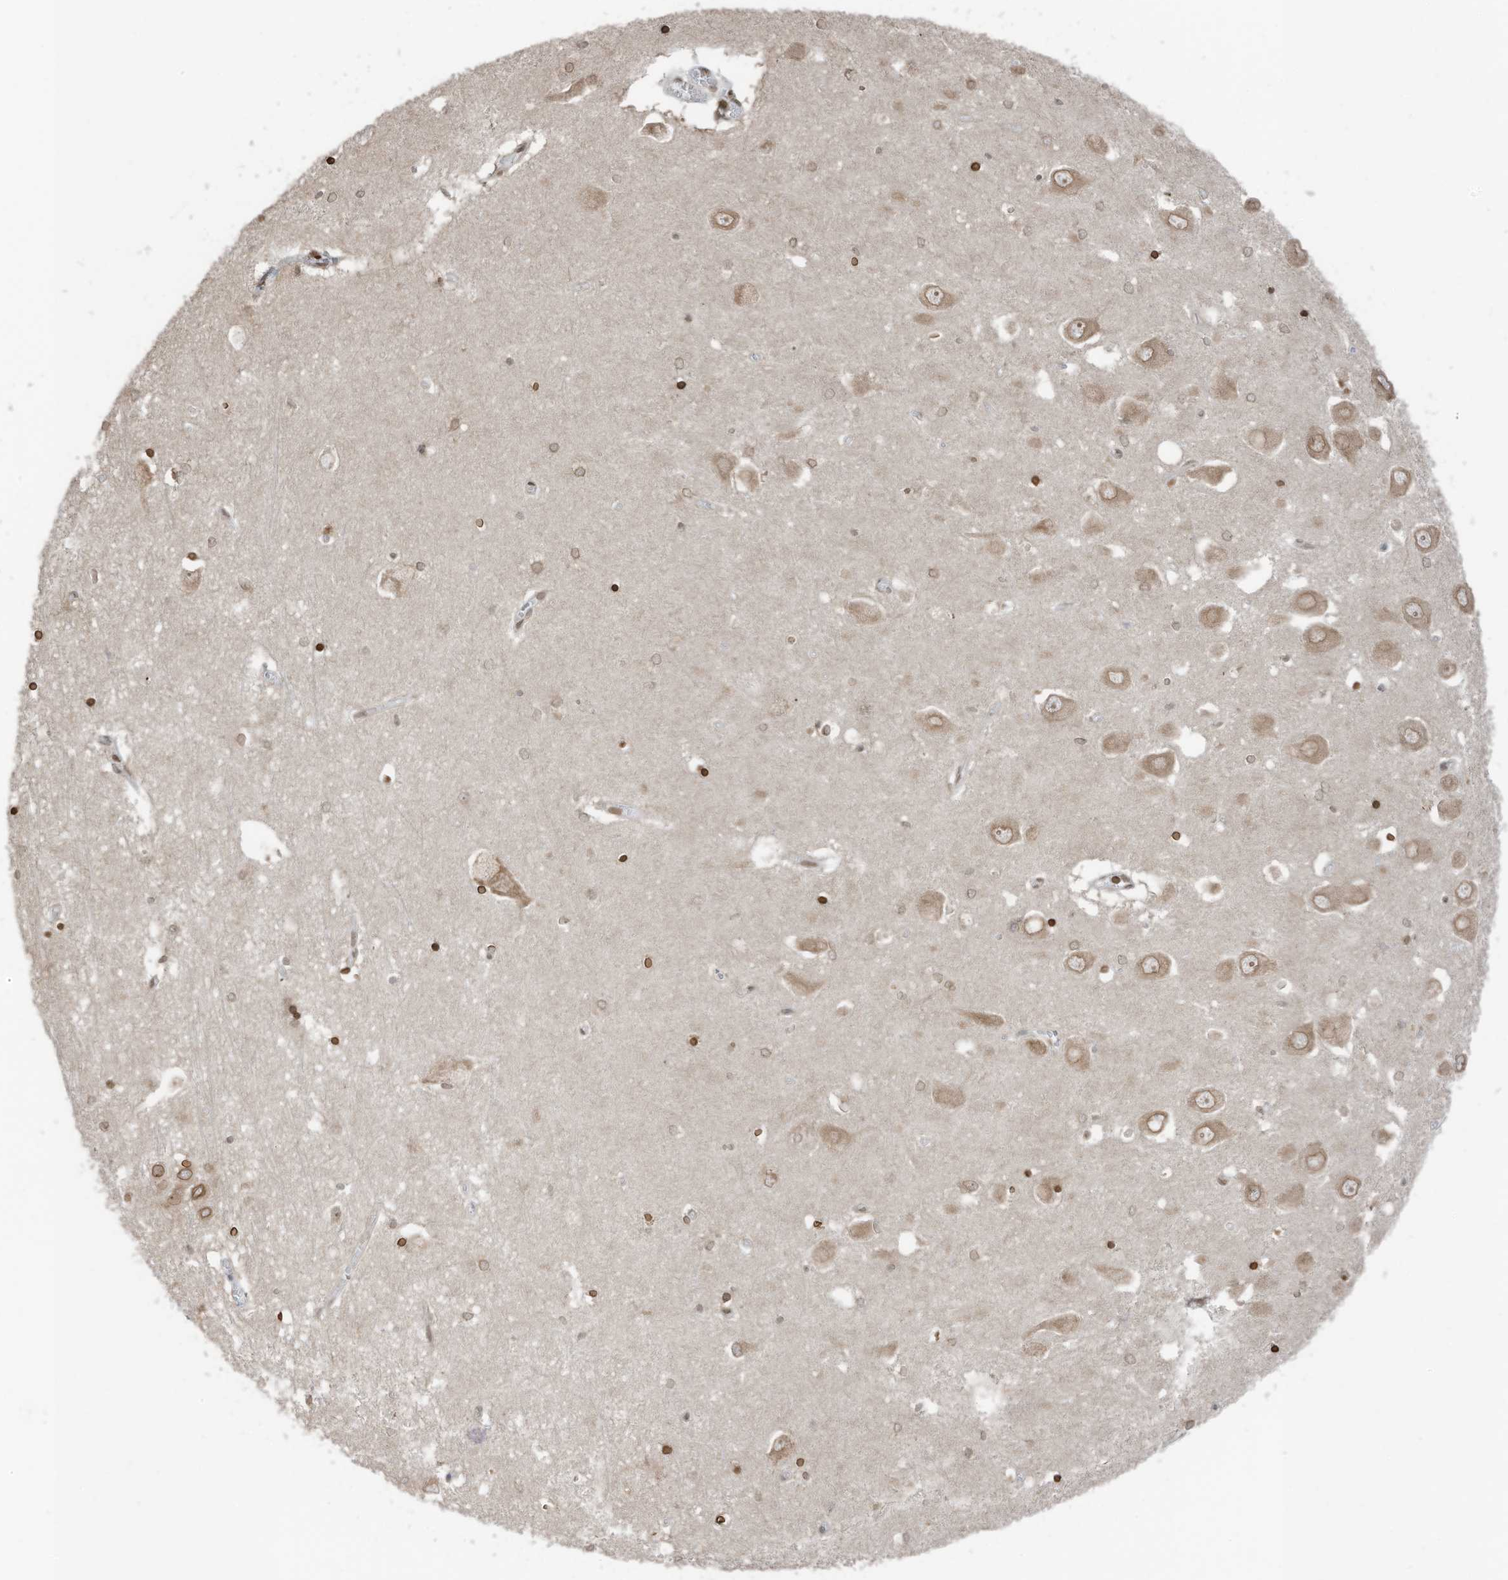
{"staining": {"intensity": "moderate", "quantity": "25%-75%", "location": "cytoplasmic/membranous,nuclear"}, "tissue": "hippocampus", "cell_type": "Glial cells", "image_type": "normal", "snomed": [{"axis": "morphology", "description": "Normal tissue, NOS"}, {"axis": "topography", "description": "Hippocampus"}], "caption": "Glial cells demonstrate medium levels of moderate cytoplasmic/membranous,nuclear expression in approximately 25%-75% of cells in unremarkable hippocampus. The staining was performed using DAB (3,3'-diaminobenzidine) to visualize the protein expression in brown, while the nuclei were stained in blue with hematoxylin (Magnification: 20x).", "gene": "RABL3", "patient": {"sex": "male", "age": 70}}